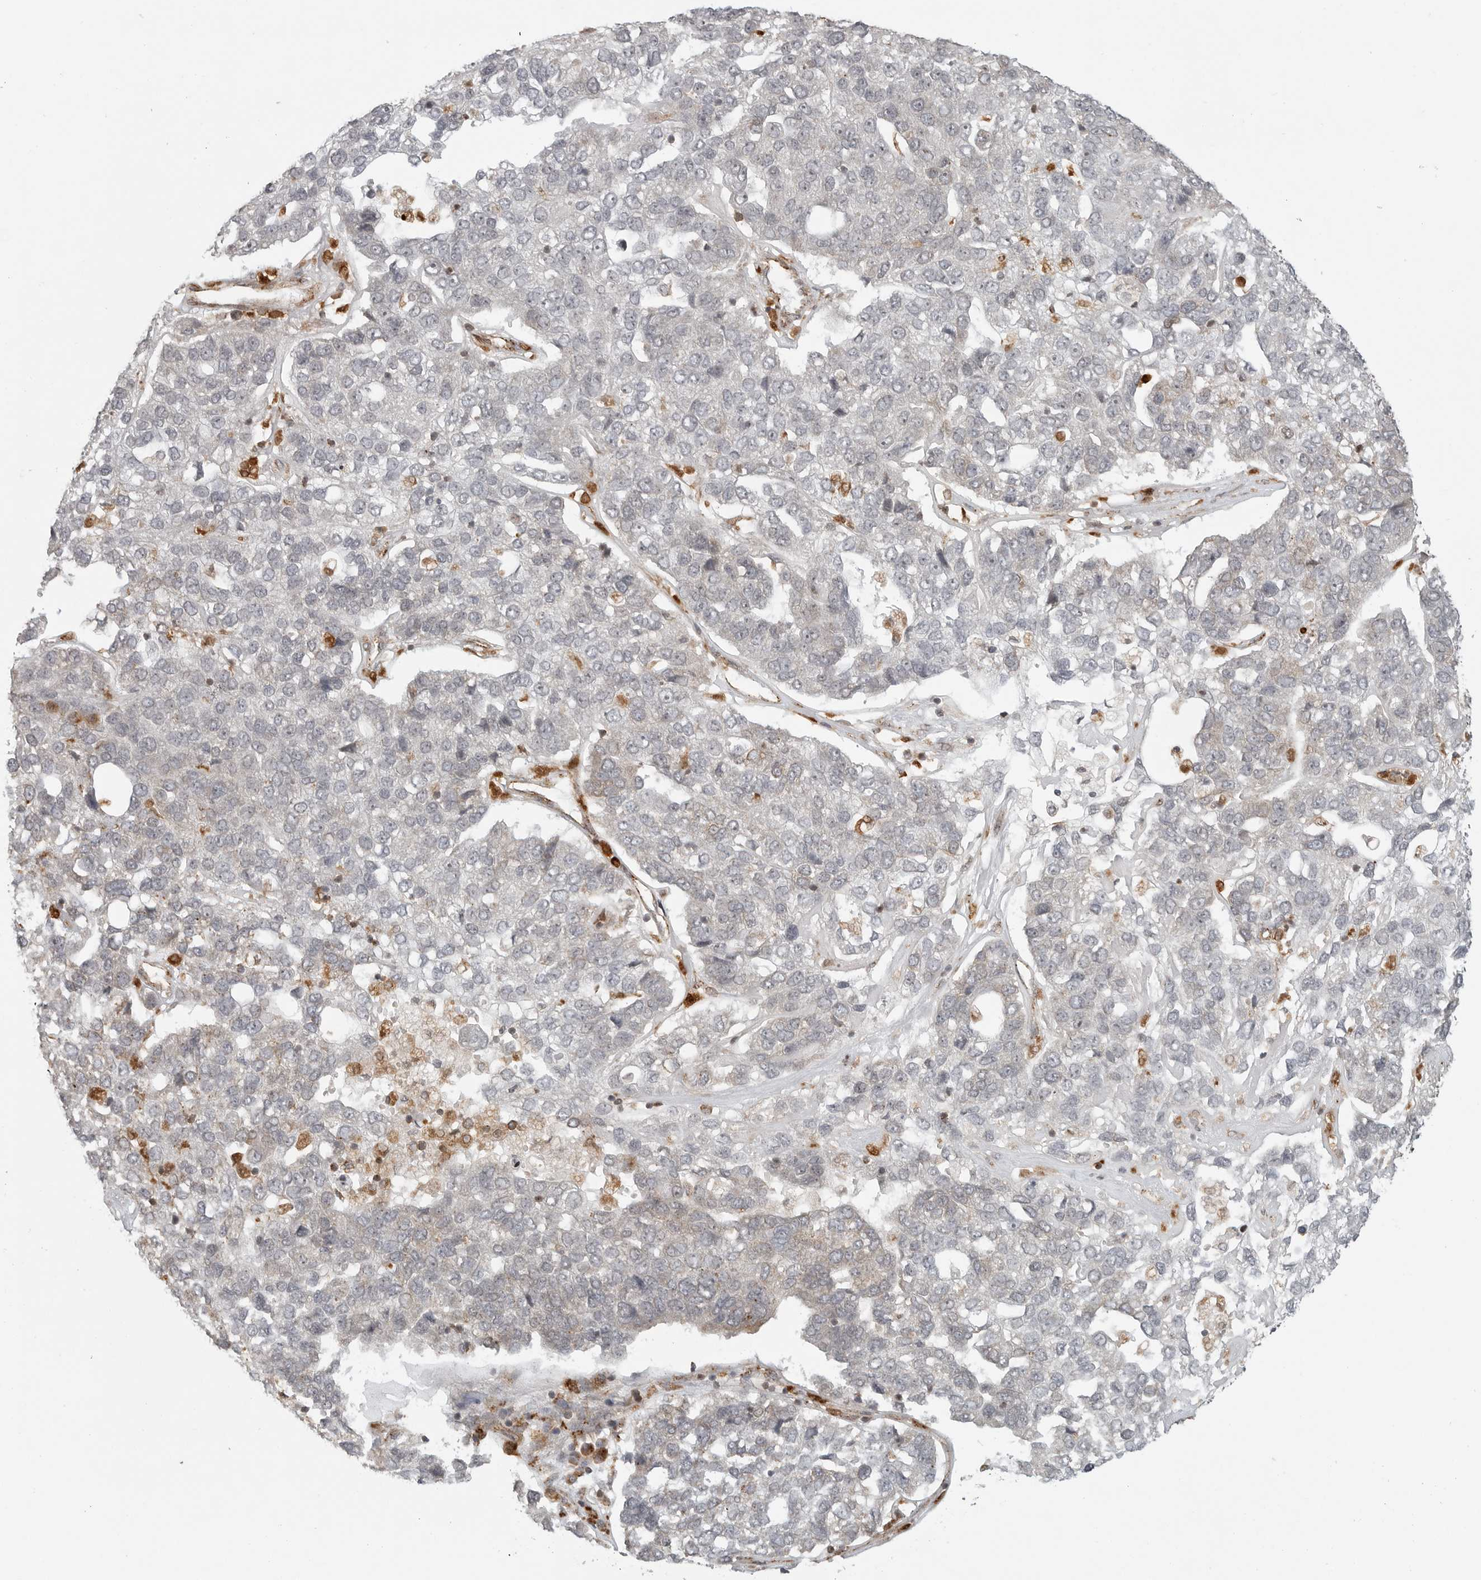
{"staining": {"intensity": "negative", "quantity": "none", "location": "none"}, "tissue": "pancreatic cancer", "cell_type": "Tumor cells", "image_type": "cancer", "snomed": [{"axis": "morphology", "description": "Adenocarcinoma, NOS"}, {"axis": "topography", "description": "Pancreas"}], "caption": "The histopathology image exhibits no staining of tumor cells in pancreatic cancer (adenocarcinoma).", "gene": "IDUA", "patient": {"sex": "female", "age": 61}}